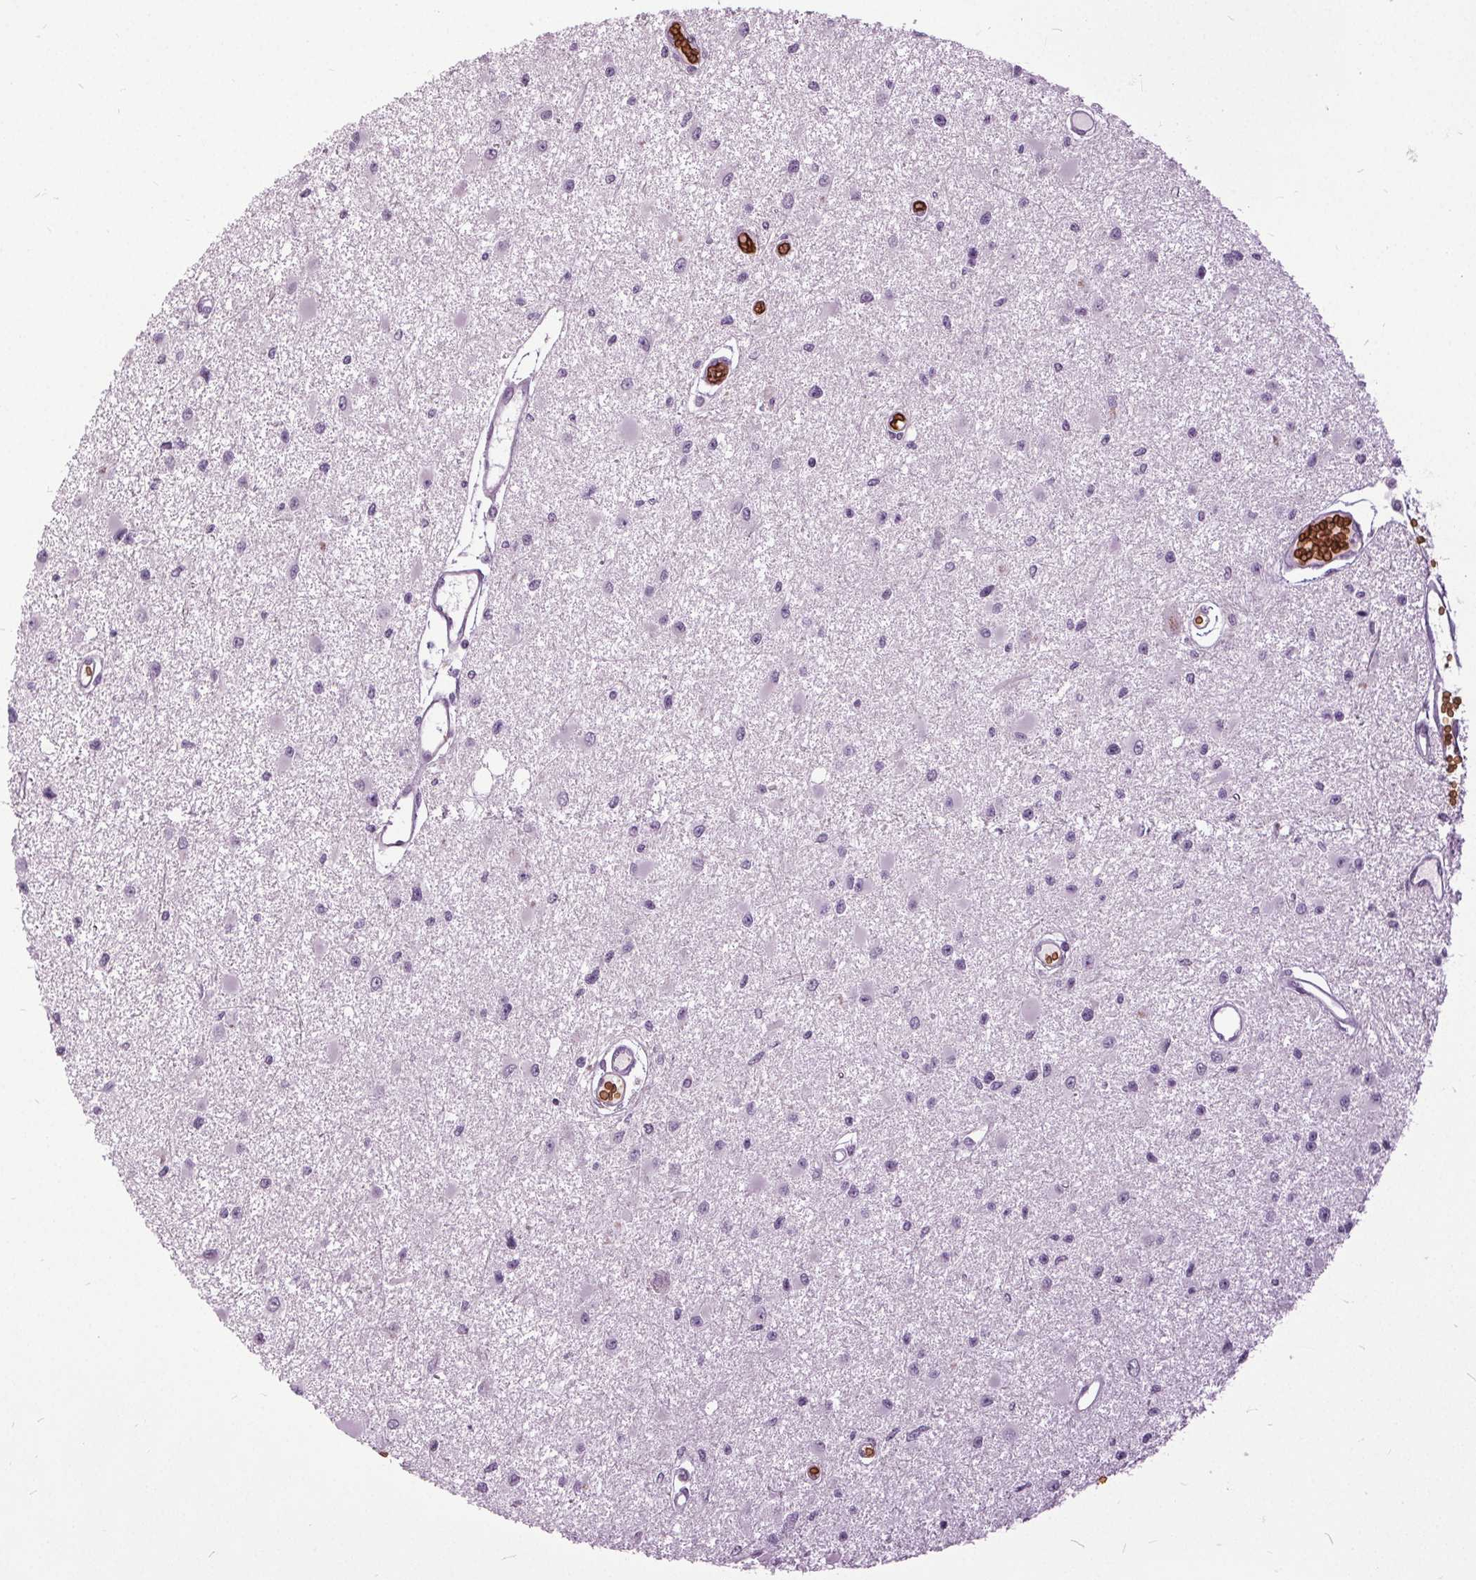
{"staining": {"intensity": "negative", "quantity": "none", "location": "none"}, "tissue": "glioma", "cell_type": "Tumor cells", "image_type": "cancer", "snomed": [{"axis": "morphology", "description": "Glioma, malignant, High grade"}, {"axis": "topography", "description": "Brain"}], "caption": "Malignant glioma (high-grade) was stained to show a protein in brown. There is no significant staining in tumor cells. (DAB immunohistochemistry, high magnification).", "gene": "SLC4A1", "patient": {"sex": "male", "age": 54}}